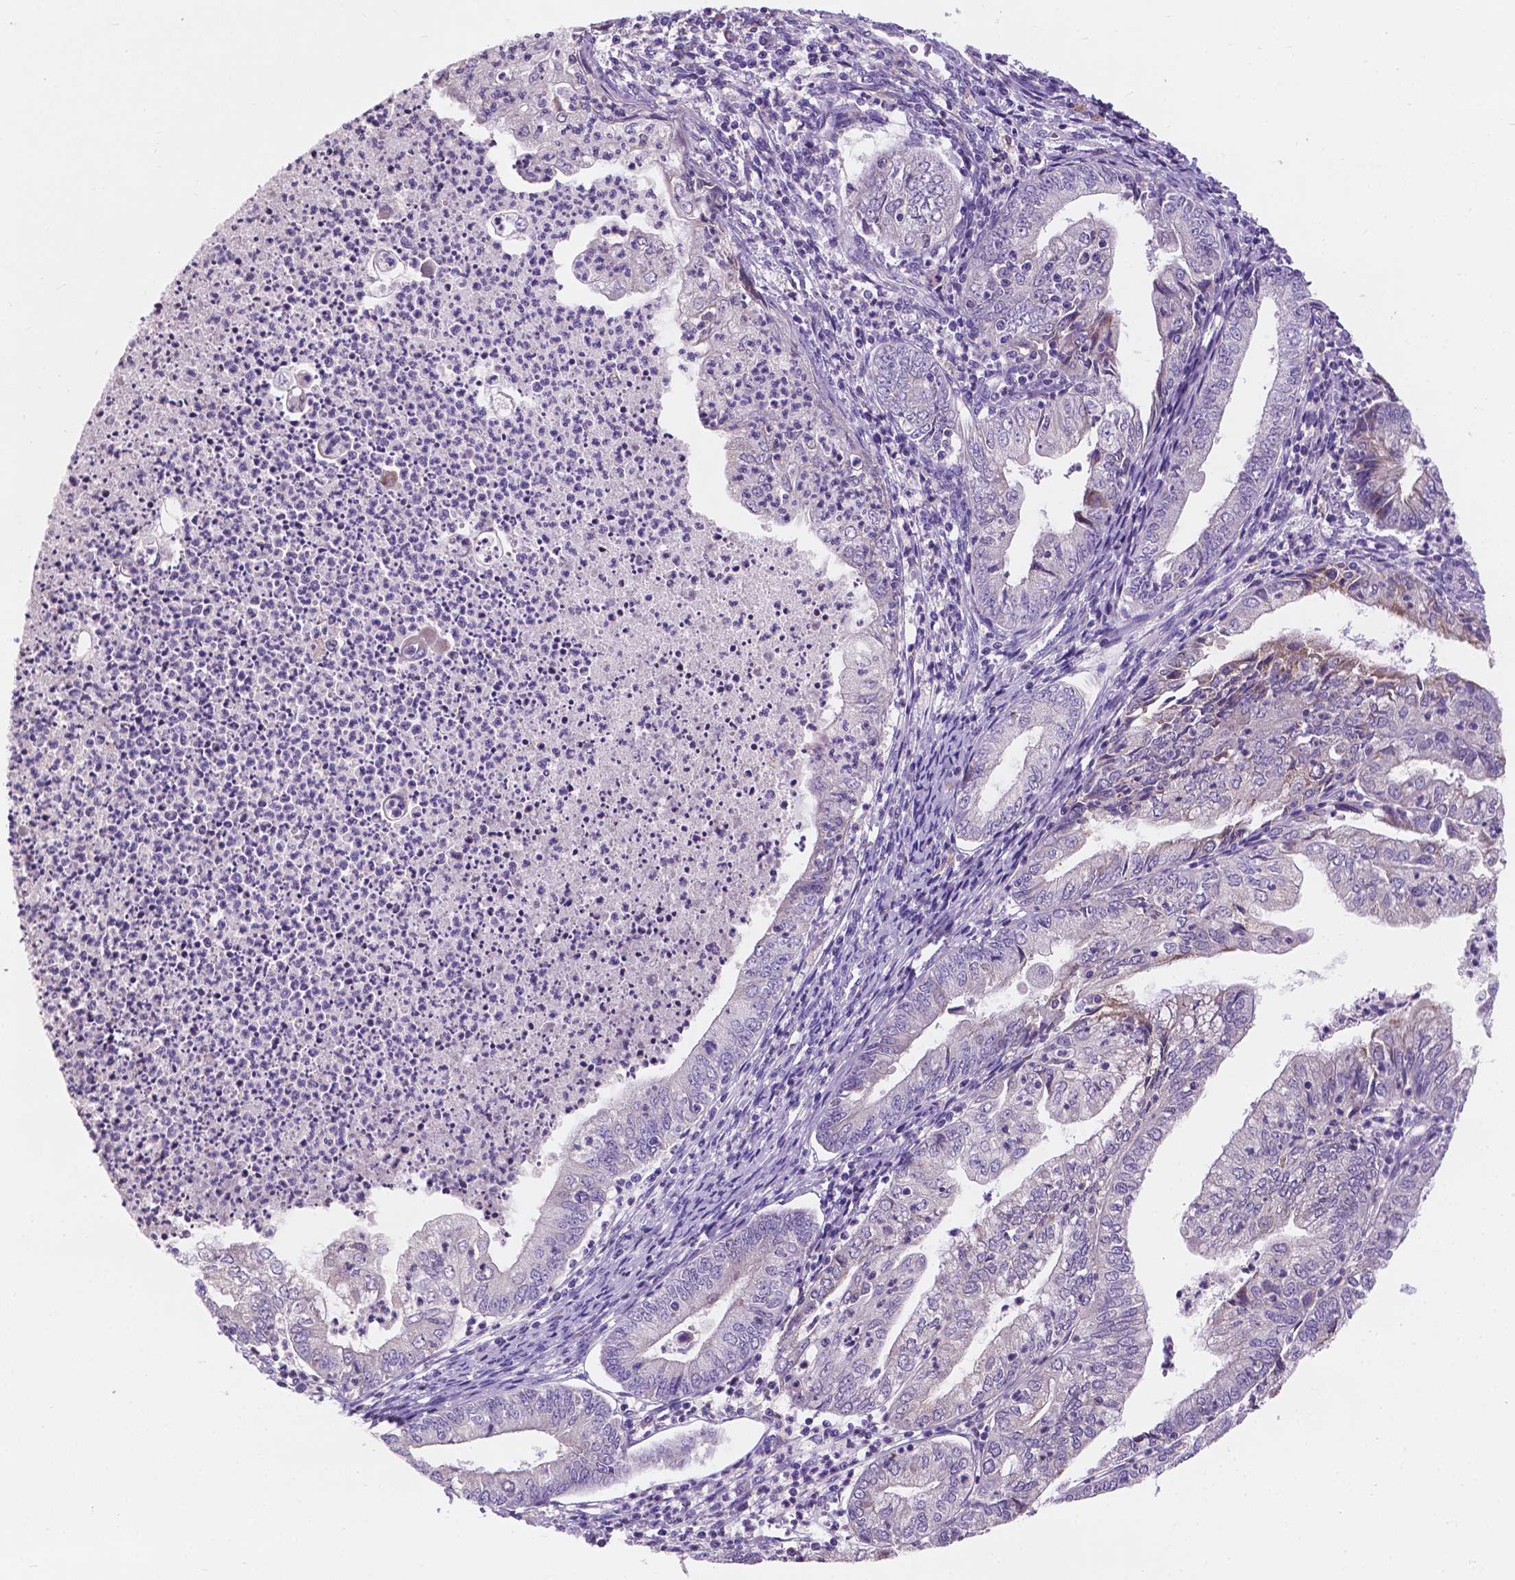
{"staining": {"intensity": "negative", "quantity": "none", "location": "none"}, "tissue": "endometrial cancer", "cell_type": "Tumor cells", "image_type": "cancer", "snomed": [{"axis": "morphology", "description": "Adenocarcinoma, NOS"}, {"axis": "topography", "description": "Endometrium"}], "caption": "Image shows no significant protein staining in tumor cells of endometrial cancer.", "gene": "IREB2", "patient": {"sex": "female", "age": 55}}